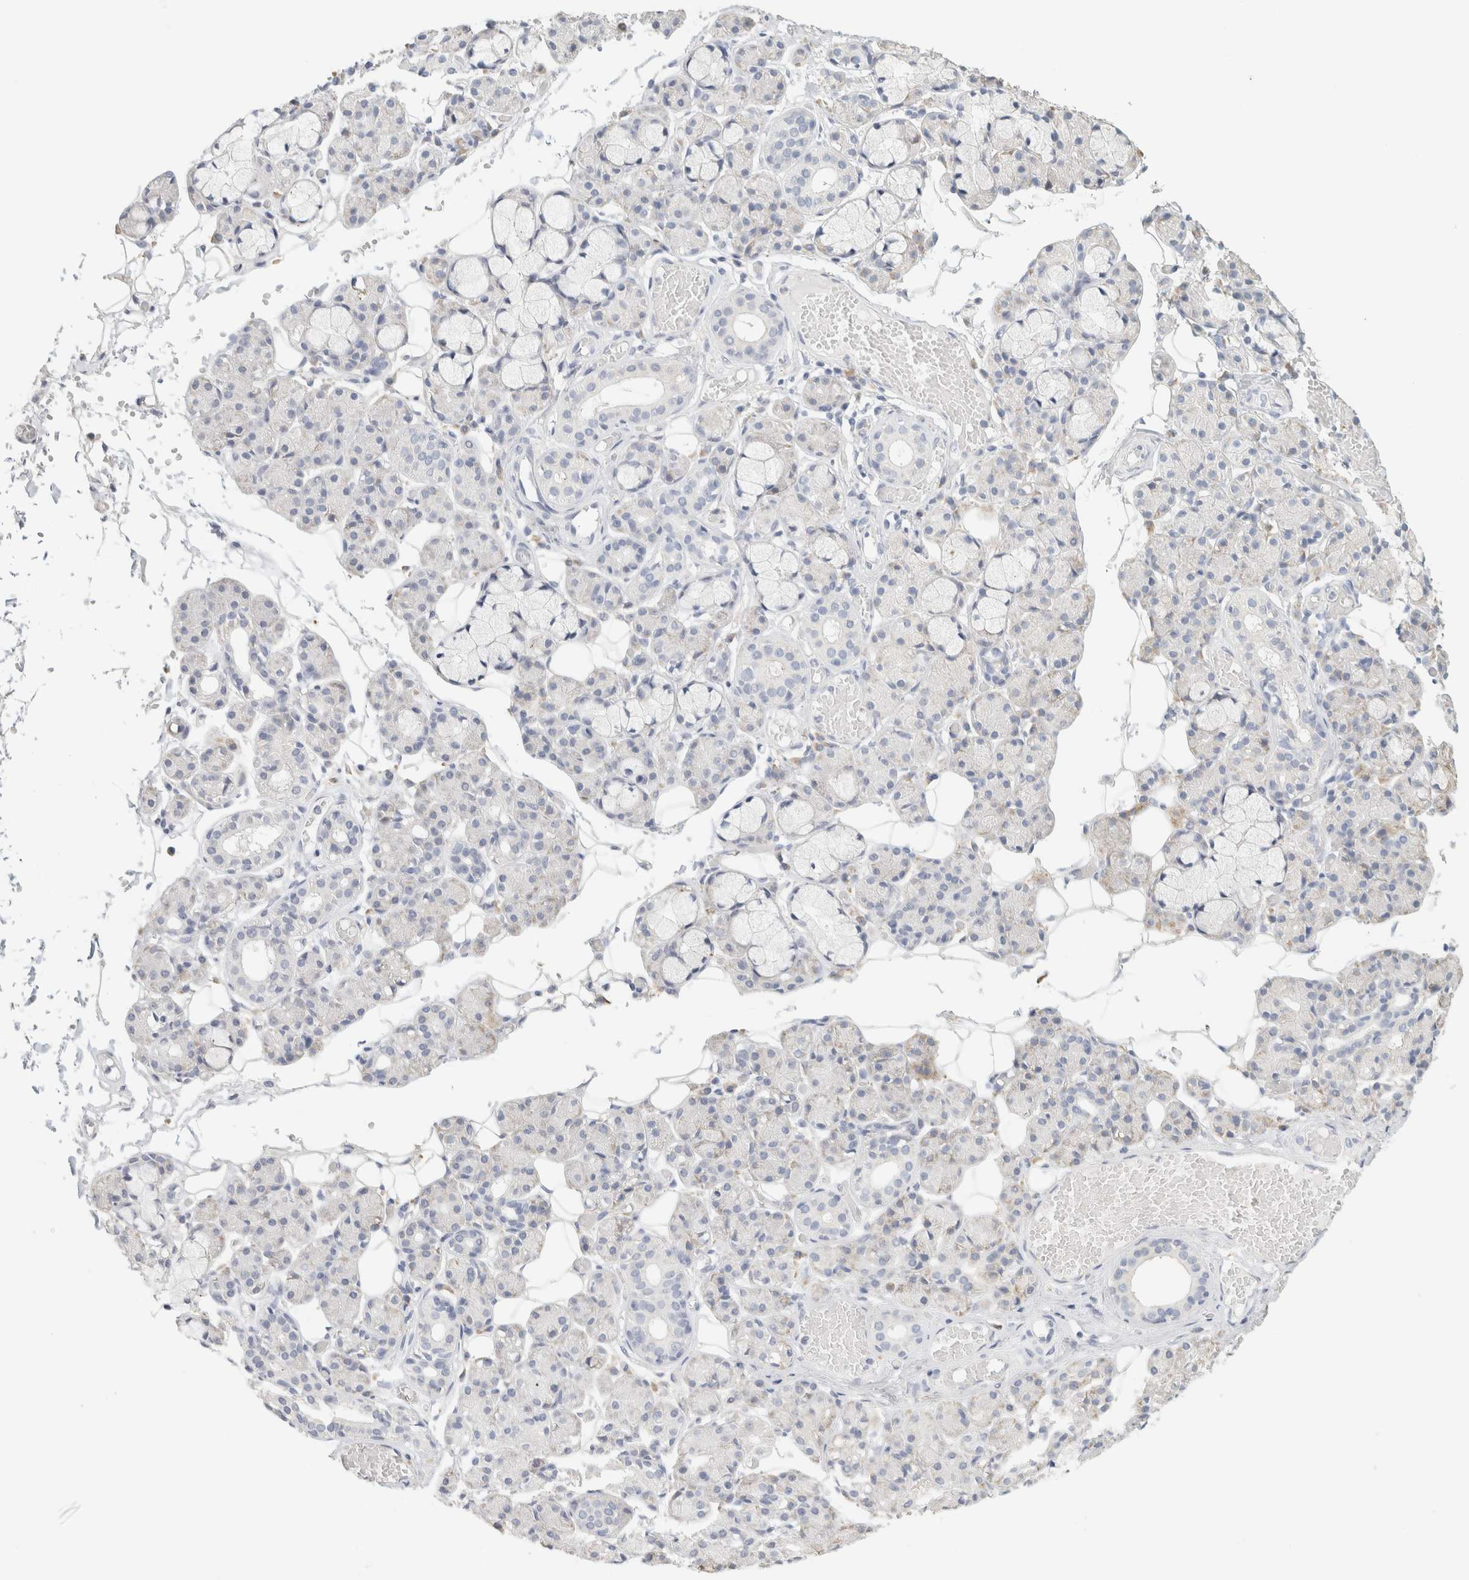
{"staining": {"intensity": "negative", "quantity": "none", "location": "none"}, "tissue": "salivary gland", "cell_type": "Glandular cells", "image_type": "normal", "snomed": [{"axis": "morphology", "description": "Normal tissue, NOS"}, {"axis": "topography", "description": "Salivary gland"}], "caption": "Photomicrograph shows no protein staining in glandular cells of benign salivary gland.", "gene": "NEFM", "patient": {"sex": "male", "age": 63}}